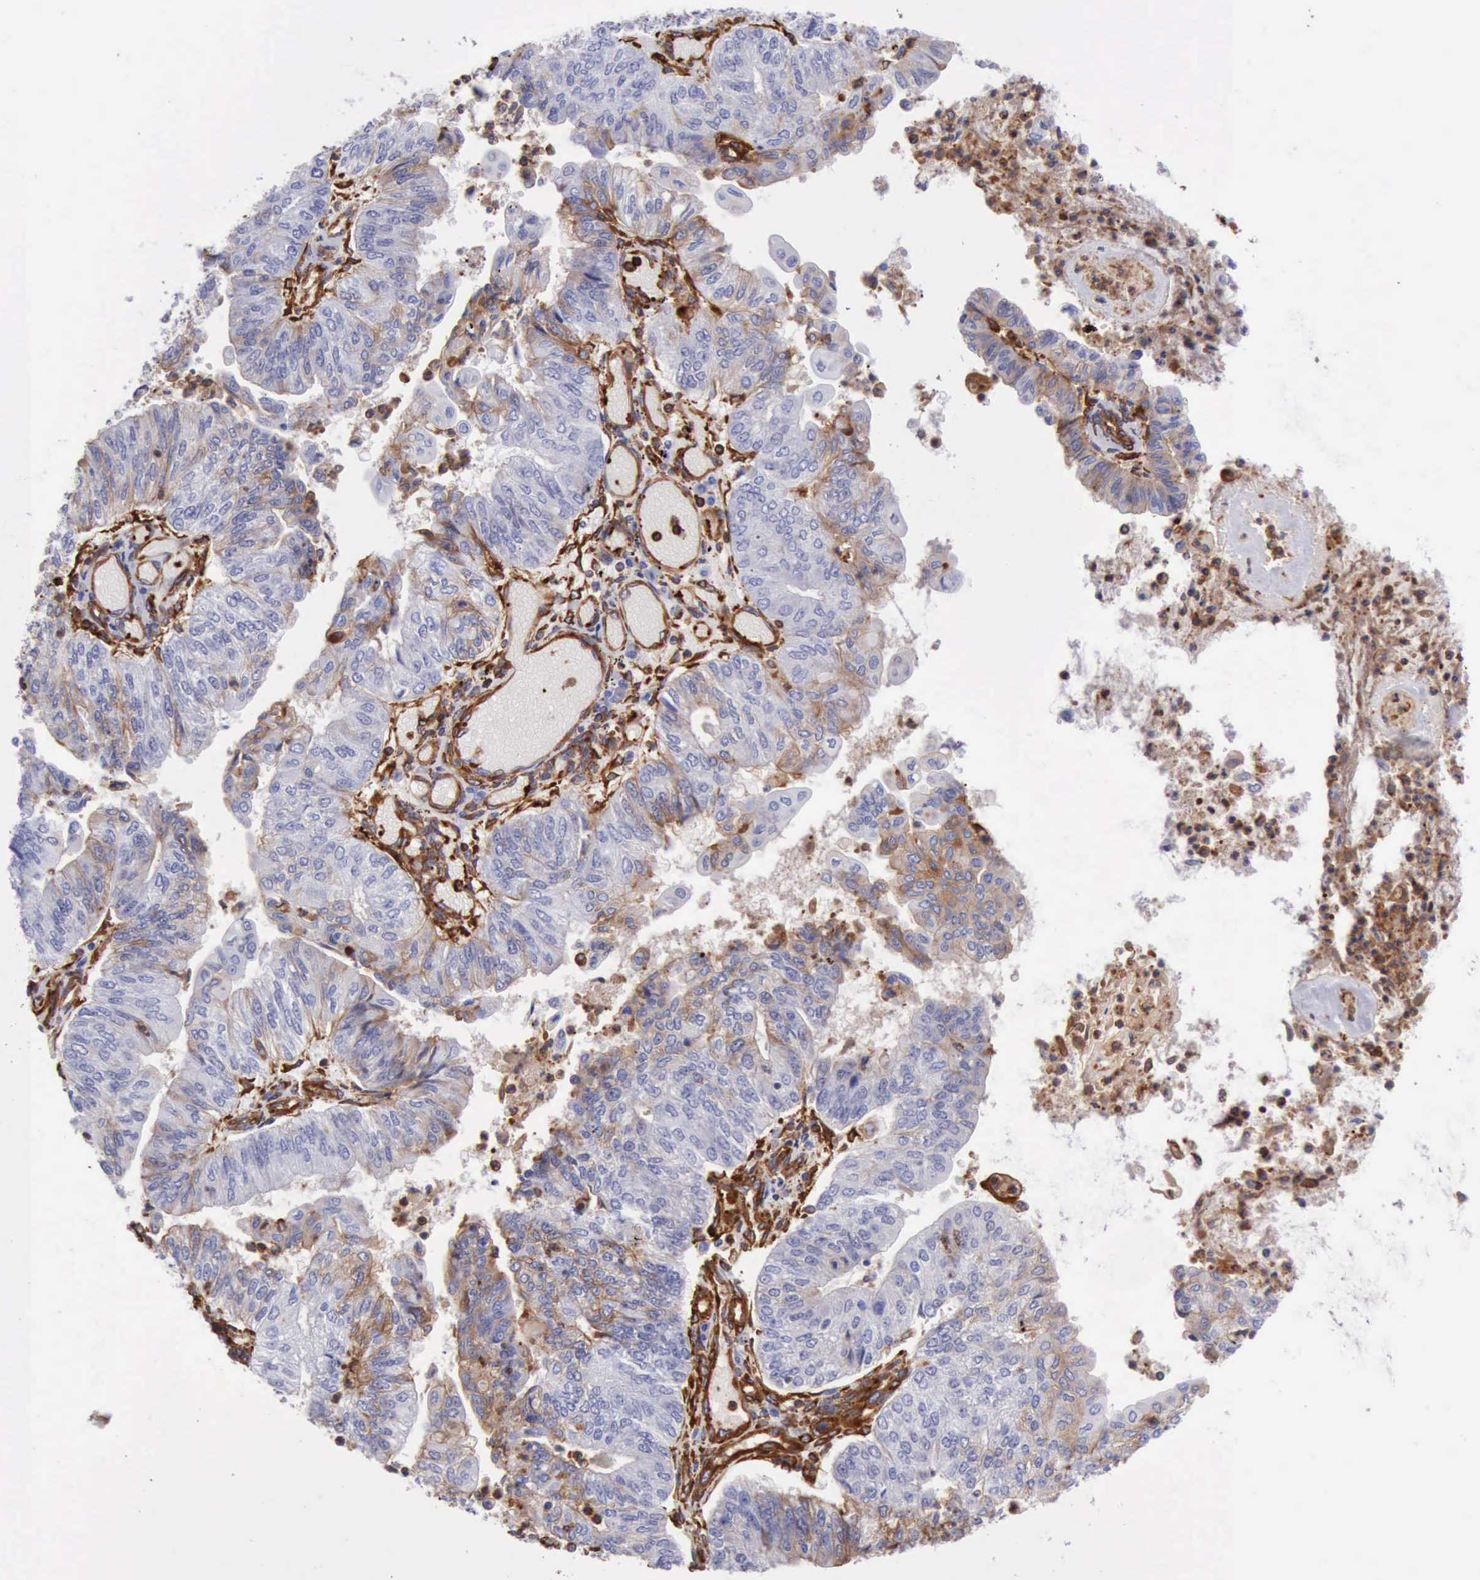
{"staining": {"intensity": "weak", "quantity": ">75%", "location": "cytoplasmic/membranous"}, "tissue": "endometrial cancer", "cell_type": "Tumor cells", "image_type": "cancer", "snomed": [{"axis": "morphology", "description": "Adenocarcinoma, NOS"}, {"axis": "topography", "description": "Endometrium"}], "caption": "Endometrial cancer stained with a protein marker reveals weak staining in tumor cells.", "gene": "FLNA", "patient": {"sex": "female", "age": 59}}